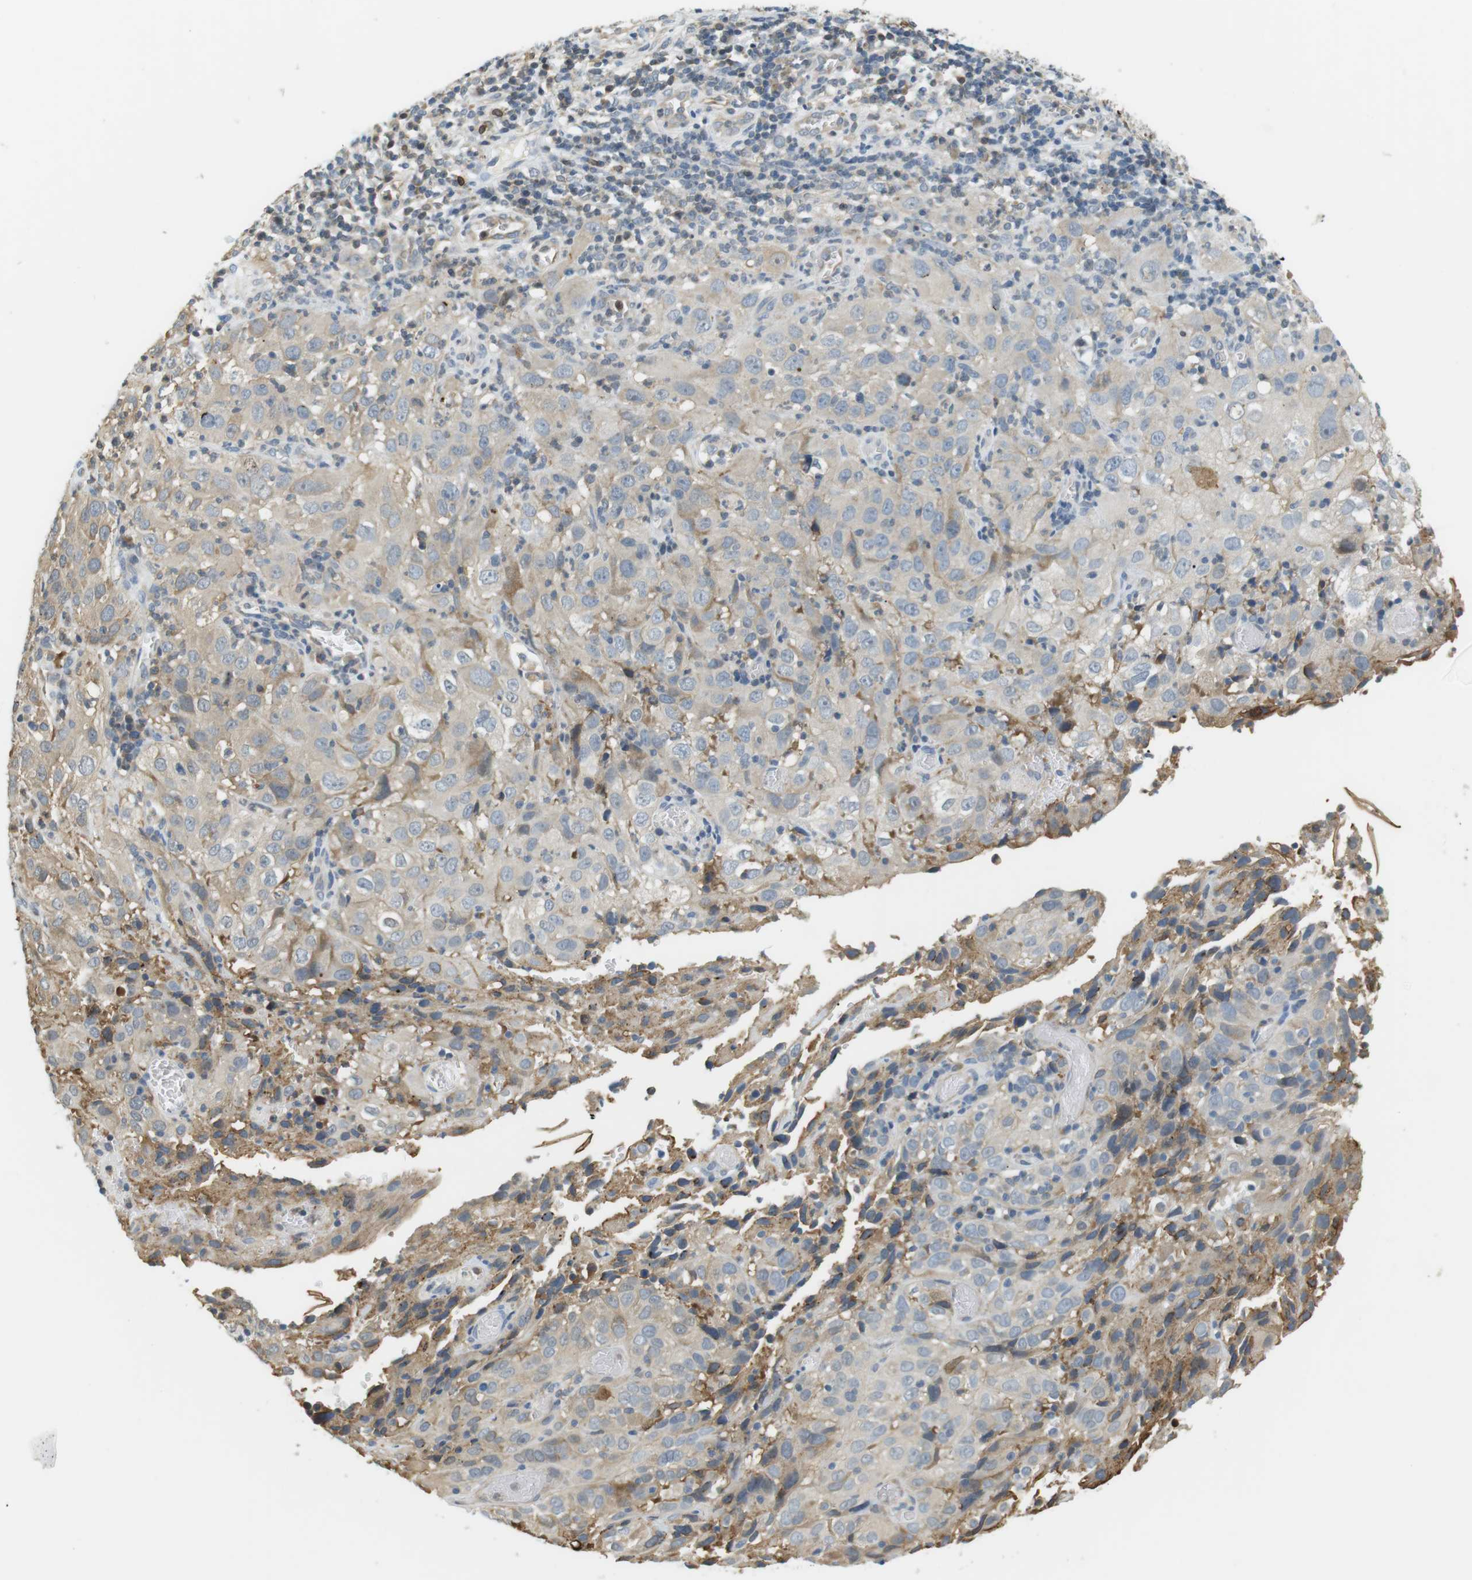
{"staining": {"intensity": "weak", "quantity": "25%-75%", "location": "cytoplasmic/membranous"}, "tissue": "cervical cancer", "cell_type": "Tumor cells", "image_type": "cancer", "snomed": [{"axis": "morphology", "description": "Squamous cell carcinoma, NOS"}, {"axis": "topography", "description": "Cervix"}], "caption": "The micrograph shows a brown stain indicating the presence of a protein in the cytoplasmic/membranous of tumor cells in cervical cancer. (Brightfield microscopy of DAB IHC at high magnification).", "gene": "P2RY1", "patient": {"sex": "female", "age": 32}}